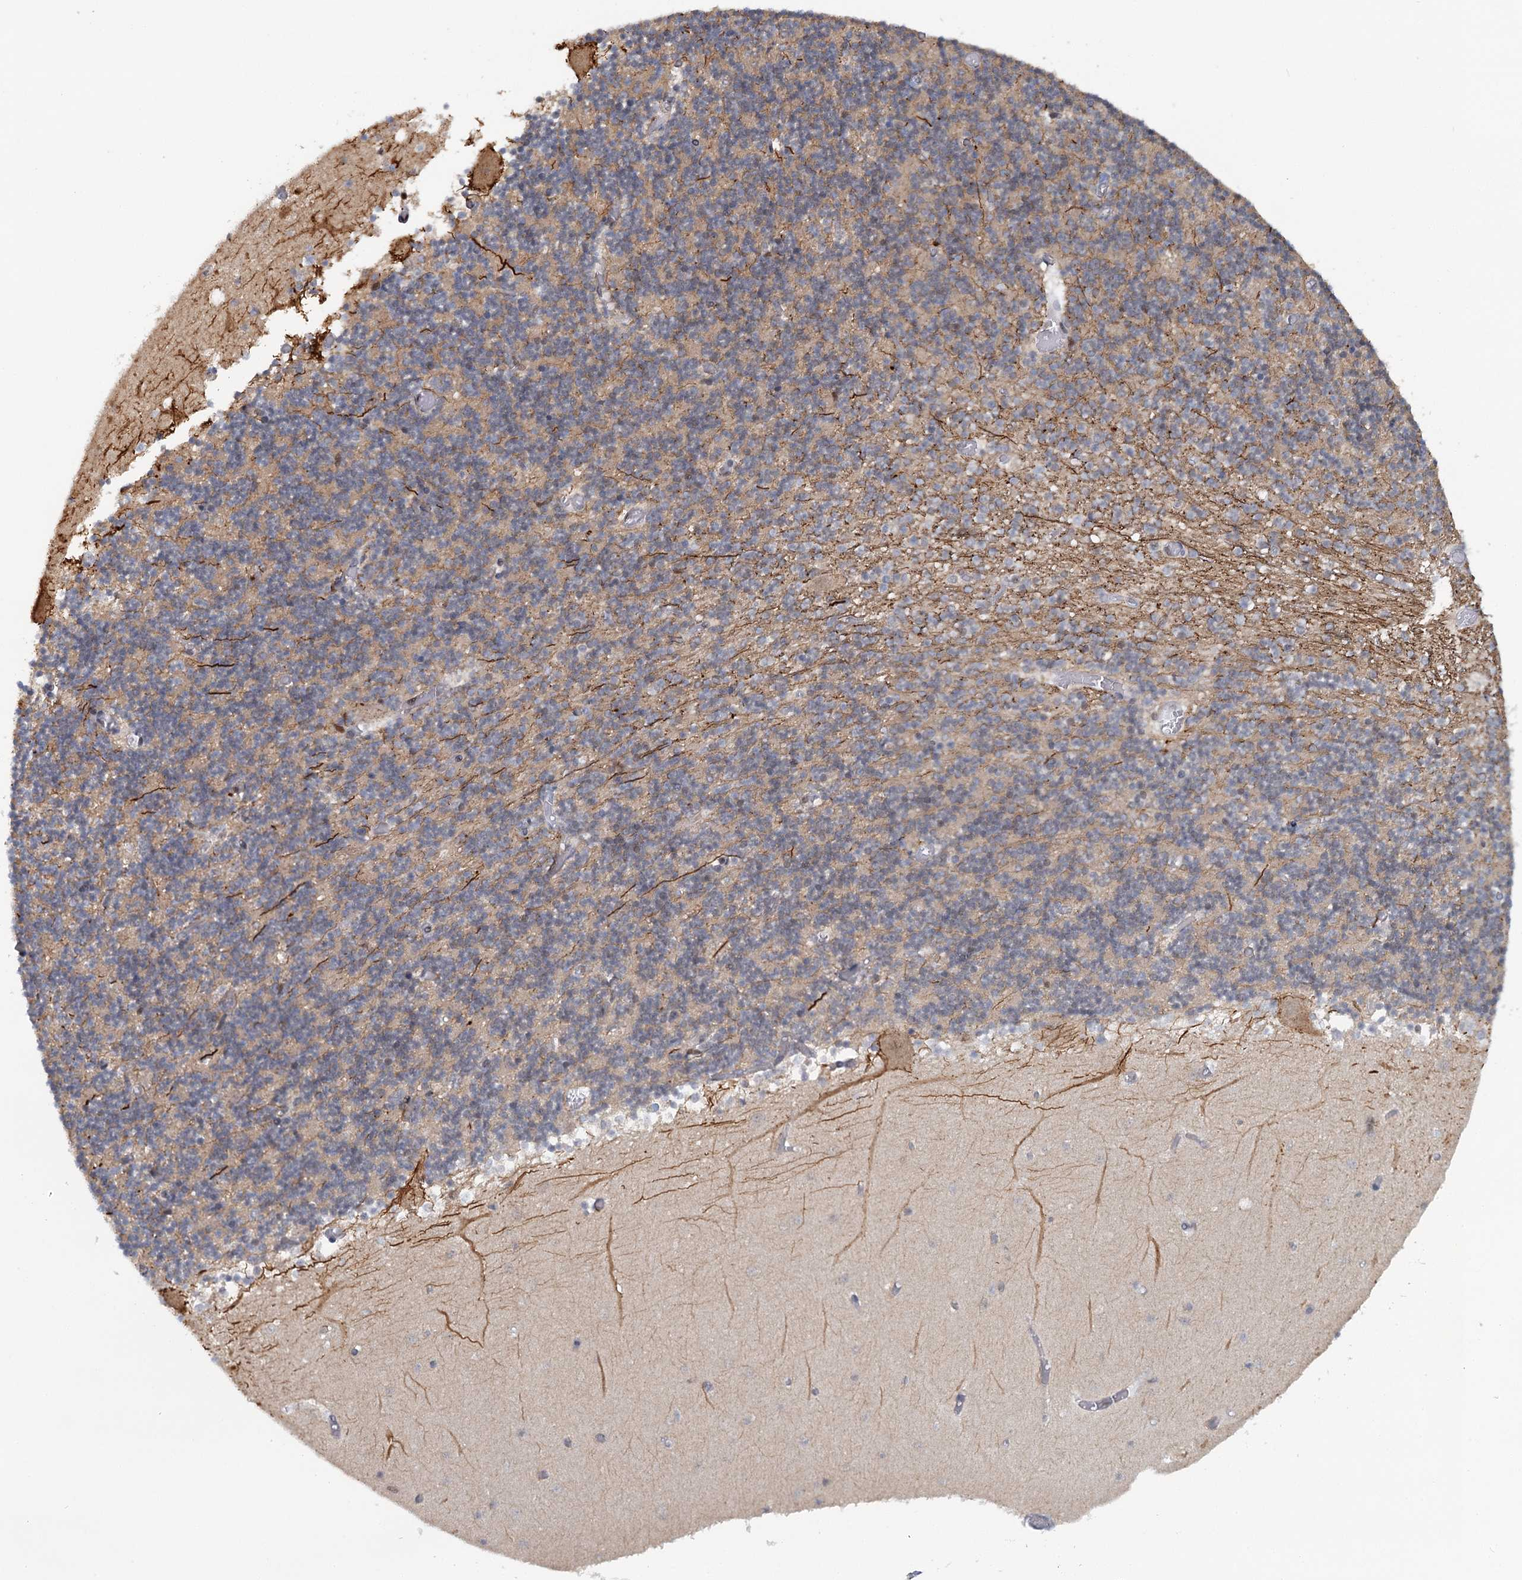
{"staining": {"intensity": "weak", "quantity": "25%-75%", "location": "nuclear"}, "tissue": "cerebellum", "cell_type": "Cells in granular layer", "image_type": "normal", "snomed": [{"axis": "morphology", "description": "Normal tissue, NOS"}, {"axis": "topography", "description": "Cerebellum"}], "caption": "An image showing weak nuclear expression in about 25%-75% of cells in granular layer in normal cerebellum, as visualized by brown immunohistochemical staining.", "gene": "GPATCH11", "patient": {"sex": "female", "age": 28}}